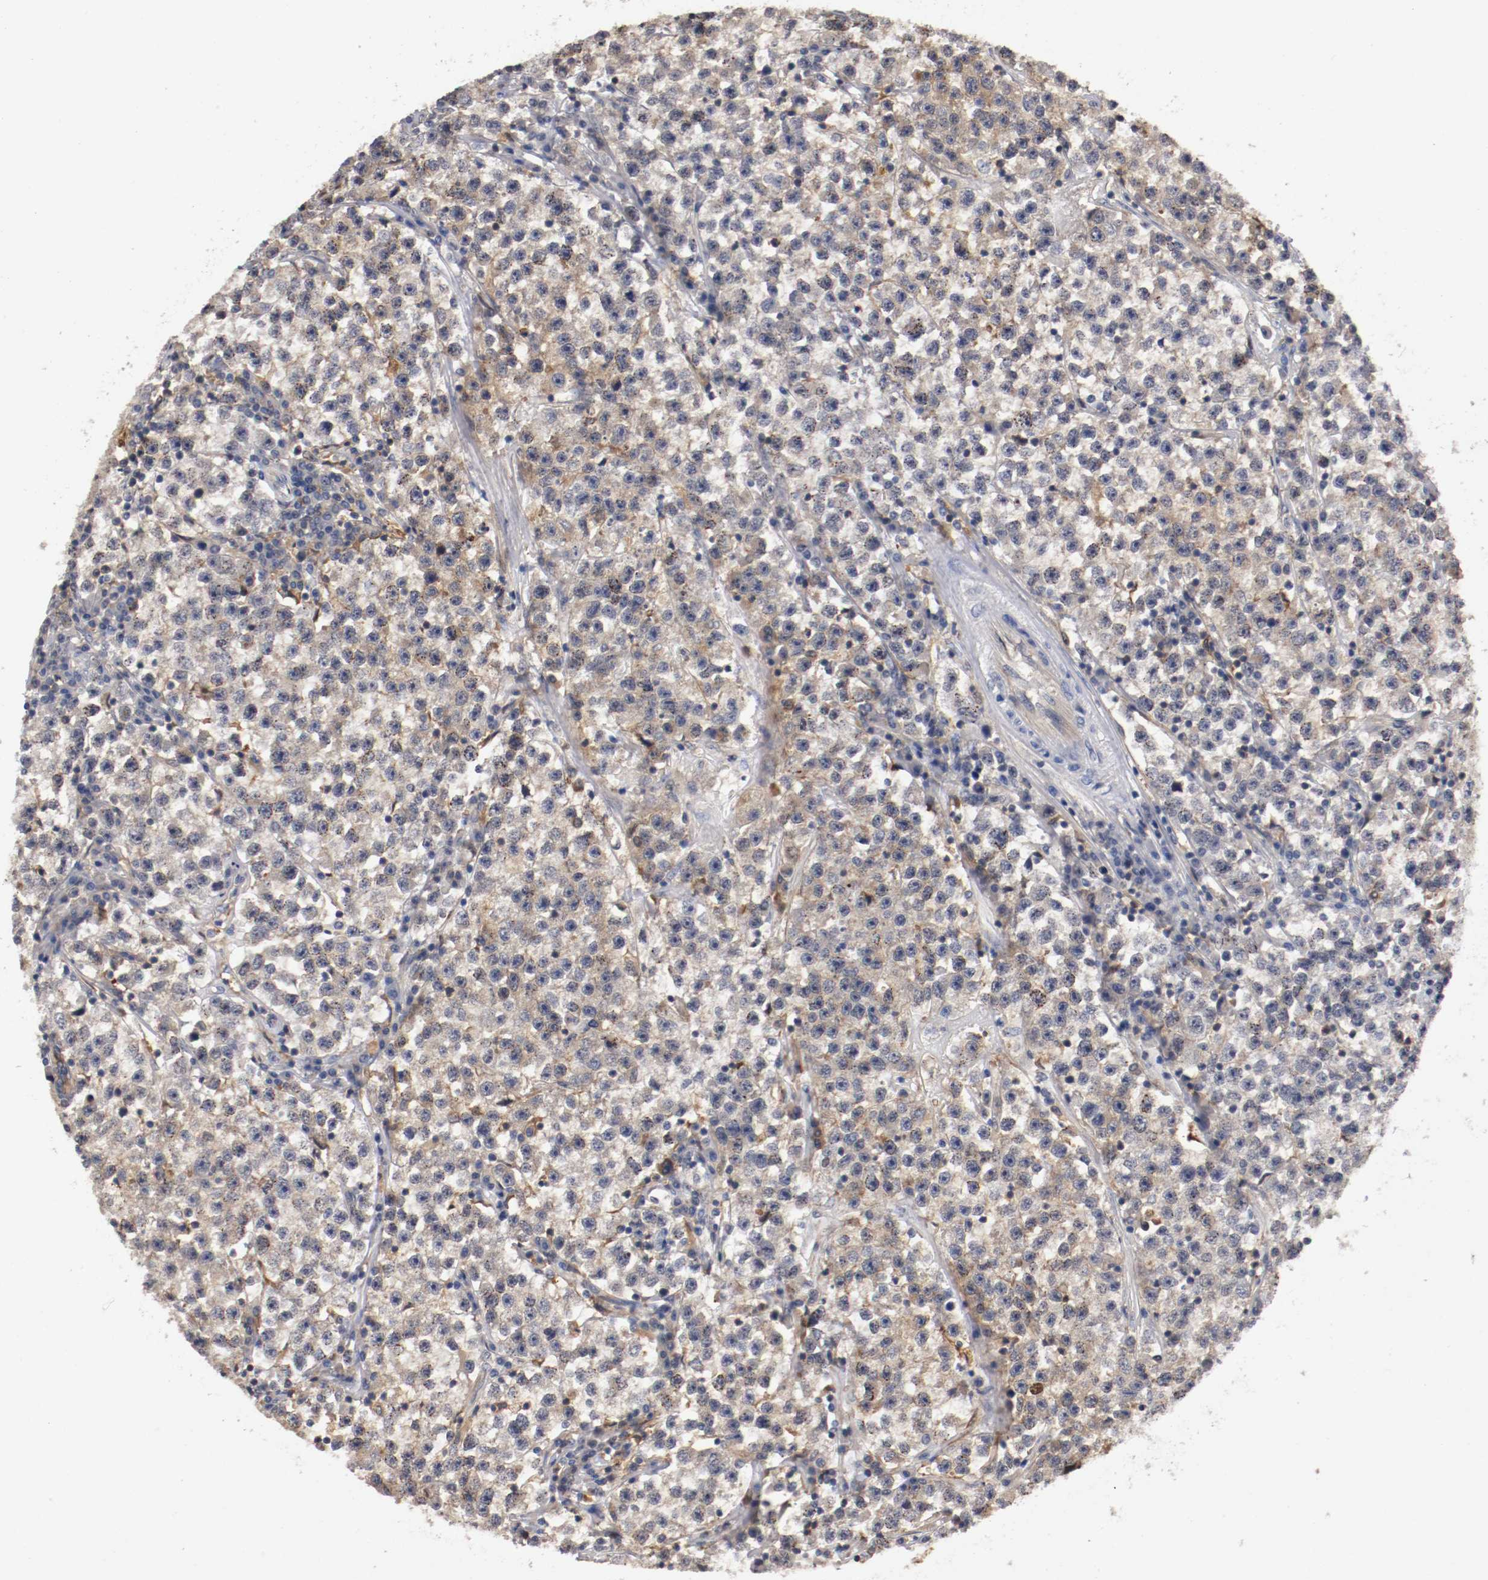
{"staining": {"intensity": "weak", "quantity": "<25%", "location": "cytoplasmic/membranous"}, "tissue": "testis cancer", "cell_type": "Tumor cells", "image_type": "cancer", "snomed": [{"axis": "morphology", "description": "Seminoma, NOS"}, {"axis": "topography", "description": "Testis"}], "caption": "The histopathology image shows no staining of tumor cells in testis cancer (seminoma).", "gene": "RBM23", "patient": {"sex": "male", "age": 22}}